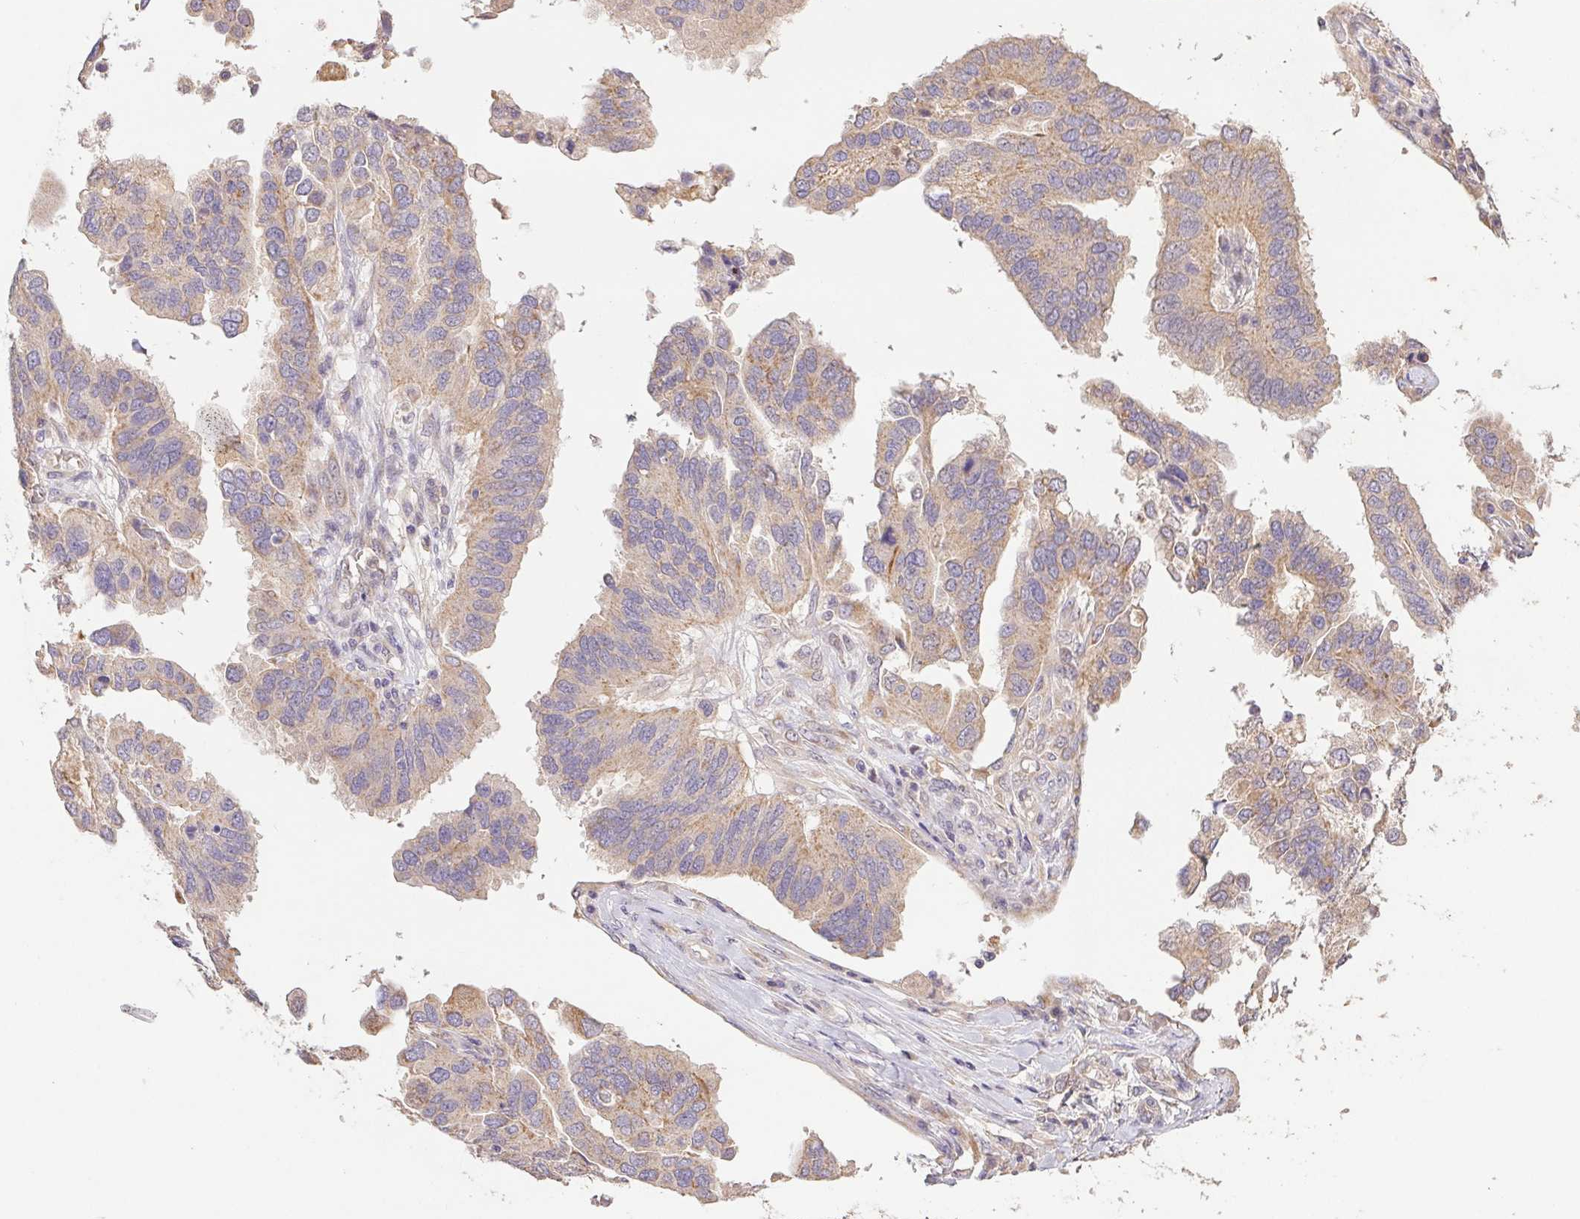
{"staining": {"intensity": "weak", "quantity": "25%-75%", "location": "cytoplasmic/membranous"}, "tissue": "ovarian cancer", "cell_type": "Tumor cells", "image_type": "cancer", "snomed": [{"axis": "morphology", "description": "Cystadenocarcinoma, serous, NOS"}, {"axis": "topography", "description": "Ovary"}], "caption": "This micrograph exhibits ovarian cancer (serous cystadenocarcinoma) stained with IHC to label a protein in brown. The cytoplasmic/membranous of tumor cells show weak positivity for the protein. Nuclei are counter-stained blue.", "gene": "RAB11A", "patient": {"sex": "female", "age": 79}}